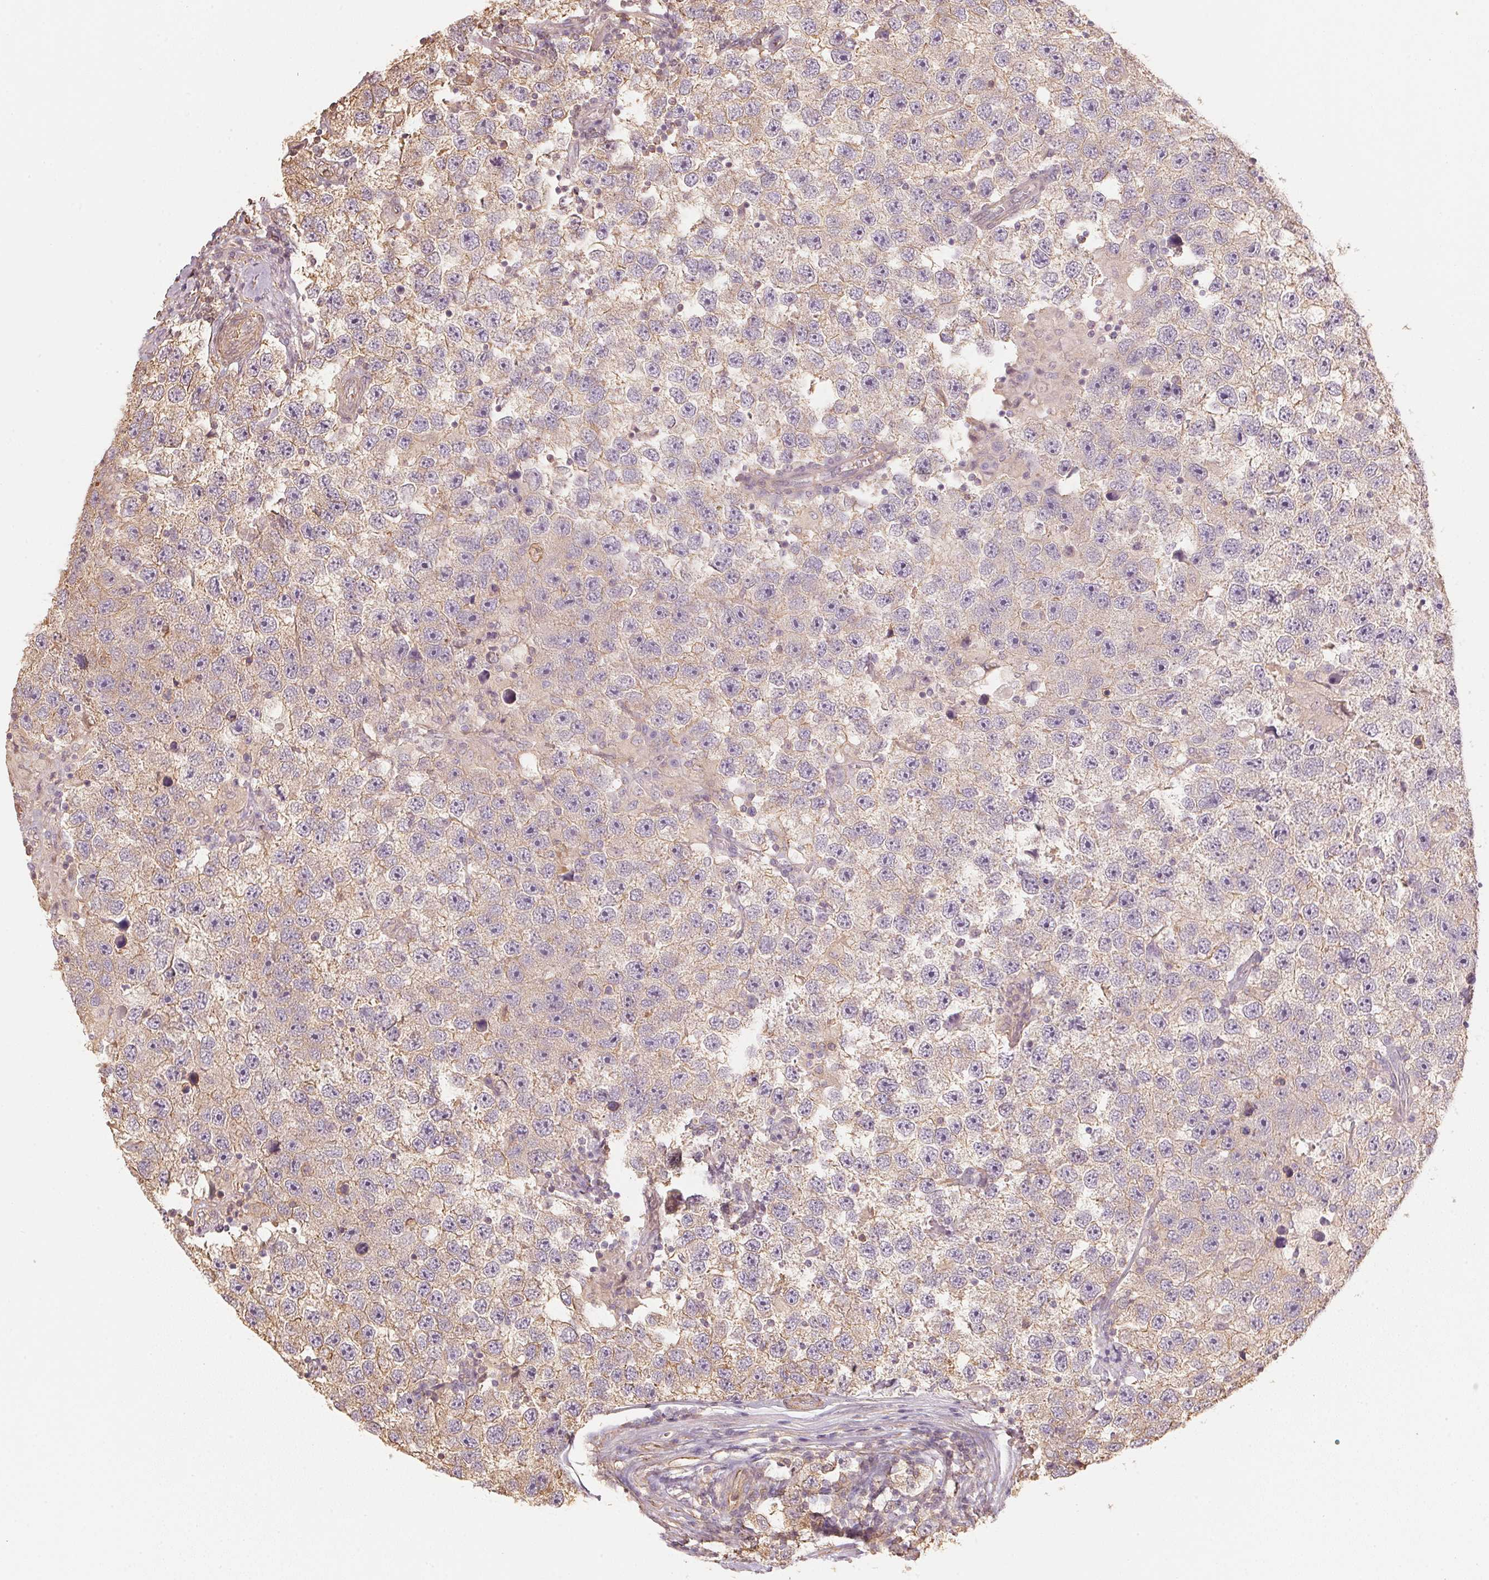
{"staining": {"intensity": "weak", "quantity": "25%-75%", "location": "cytoplasmic/membranous"}, "tissue": "testis cancer", "cell_type": "Tumor cells", "image_type": "cancer", "snomed": [{"axis": "morphology", "description": "Seminoma, NOS"}, {"axis": "topography", "description": "Testis"}], "caption": "Human seminoma (testis) stained with a brown dye reveals weak cytoplasmic/membranous positive positivity in about 25%-75% of tumor cells.", "gene": "QDPR", "patient": {"sex": "male", "age": 26}}